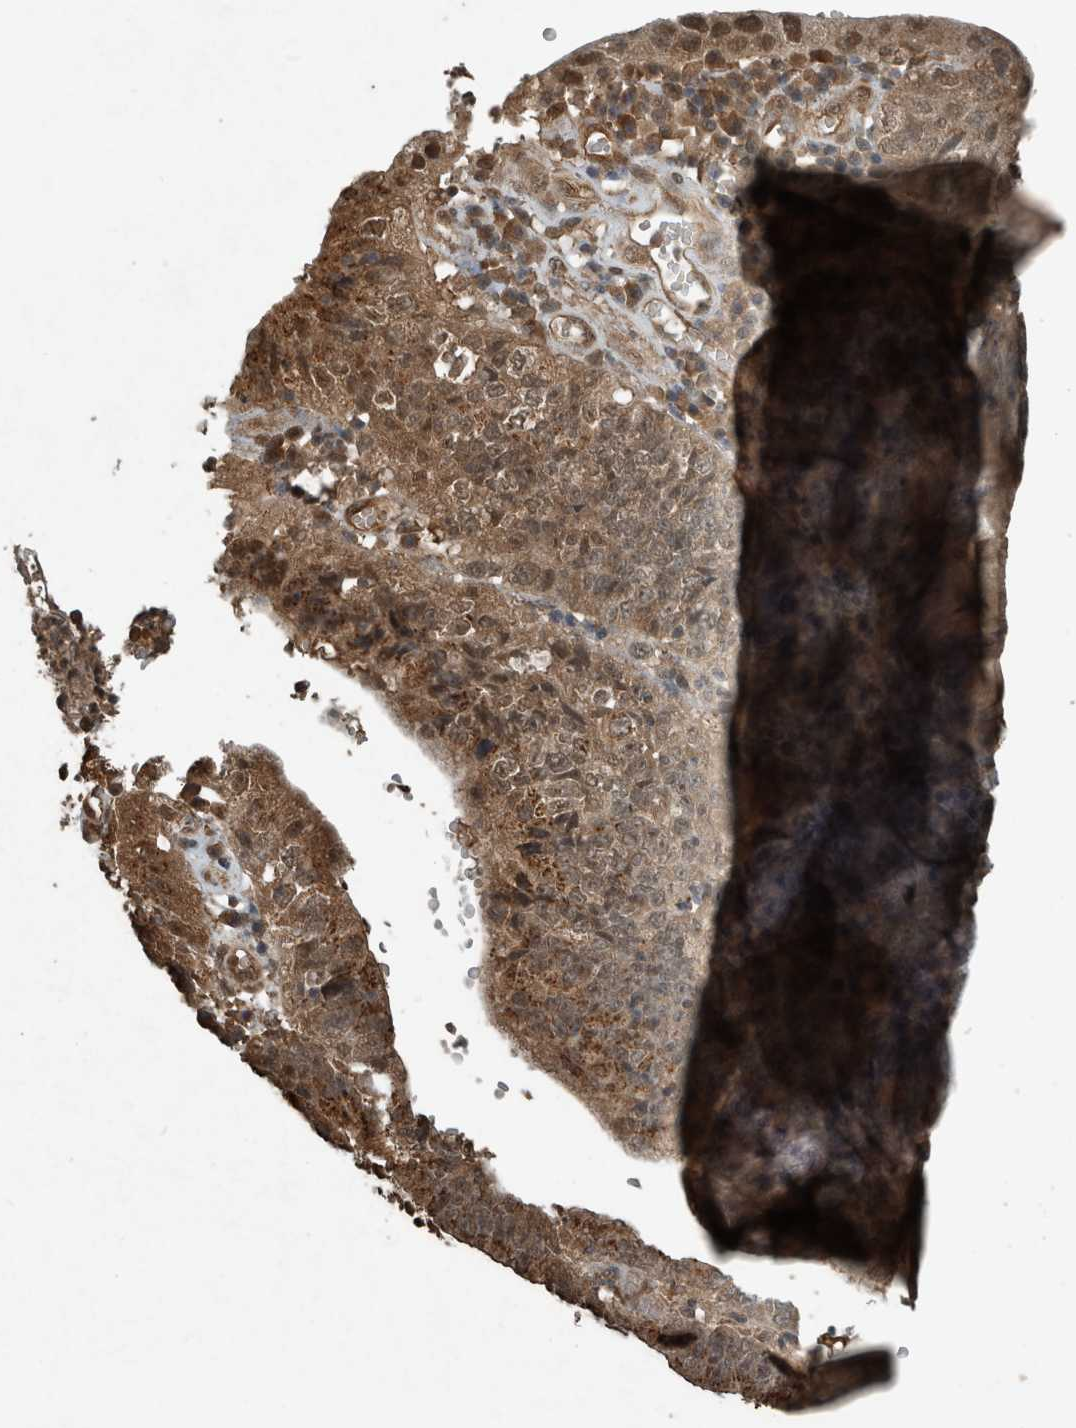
{"staining": {"intensity": "moderate", "quantity": ">75%", "location": "cytoplasmic/membranous,nuclear"}, "tissue": "stomach cancer", "cell_type": "Tumor cells", "image_type": "cancer", "snomed": [{"axis": "morphology", "description": "Adenocarcinoma, NOS"}, {"axis": "topography", "description": "Stomach"}], "caption": "Adenocarcinoma (stomach) was stained to show a protein in brown. There is medium levels of moderate cytoplasmic/membranous and nuclear expression in about >75% of tumor cells.", "gene": "ARHGEF12", "patient": {"sex": "male", "age": 59}}